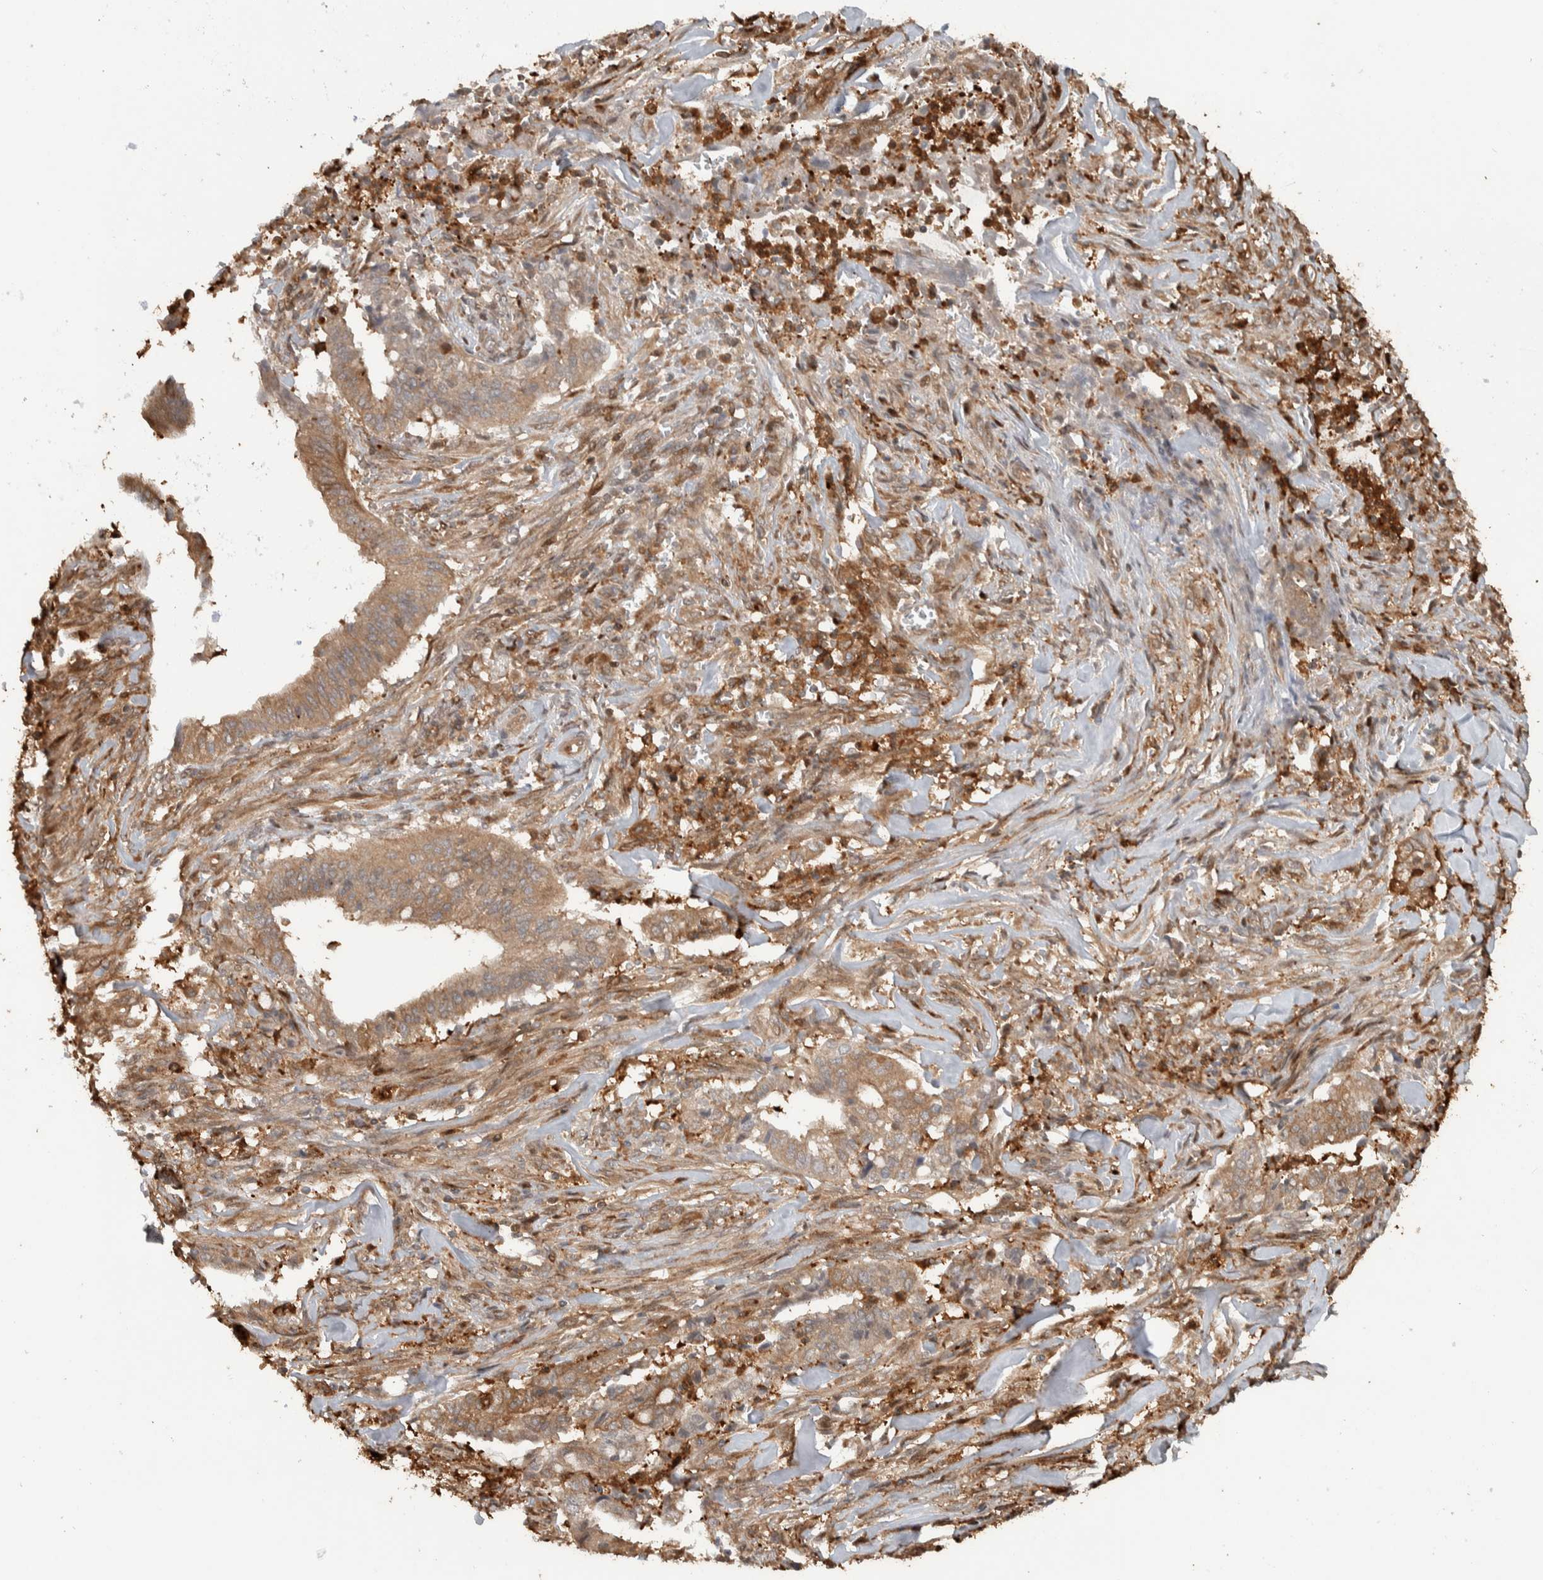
{"staining": {"intensity": "moderate", "quantity": ">75%", "location": "cytoplasmic/membranous"}, "tissue": "cervical cancer", "cell_type": "Tumor cells", "image_type": "cancer", "snomed": [{"axis": "morphology", "description": "Adenocarcinoma, NOS"}, {"axis": "topography", "description": "Cervix"}], "caption": "A micrograph of human cervical cancer stained for a protein demonstrates moderate cytoplasmic/membranous brown staining in tumor cells.", "gene": "CNTROB", "patient": {"sex": "female", "age": 44}}